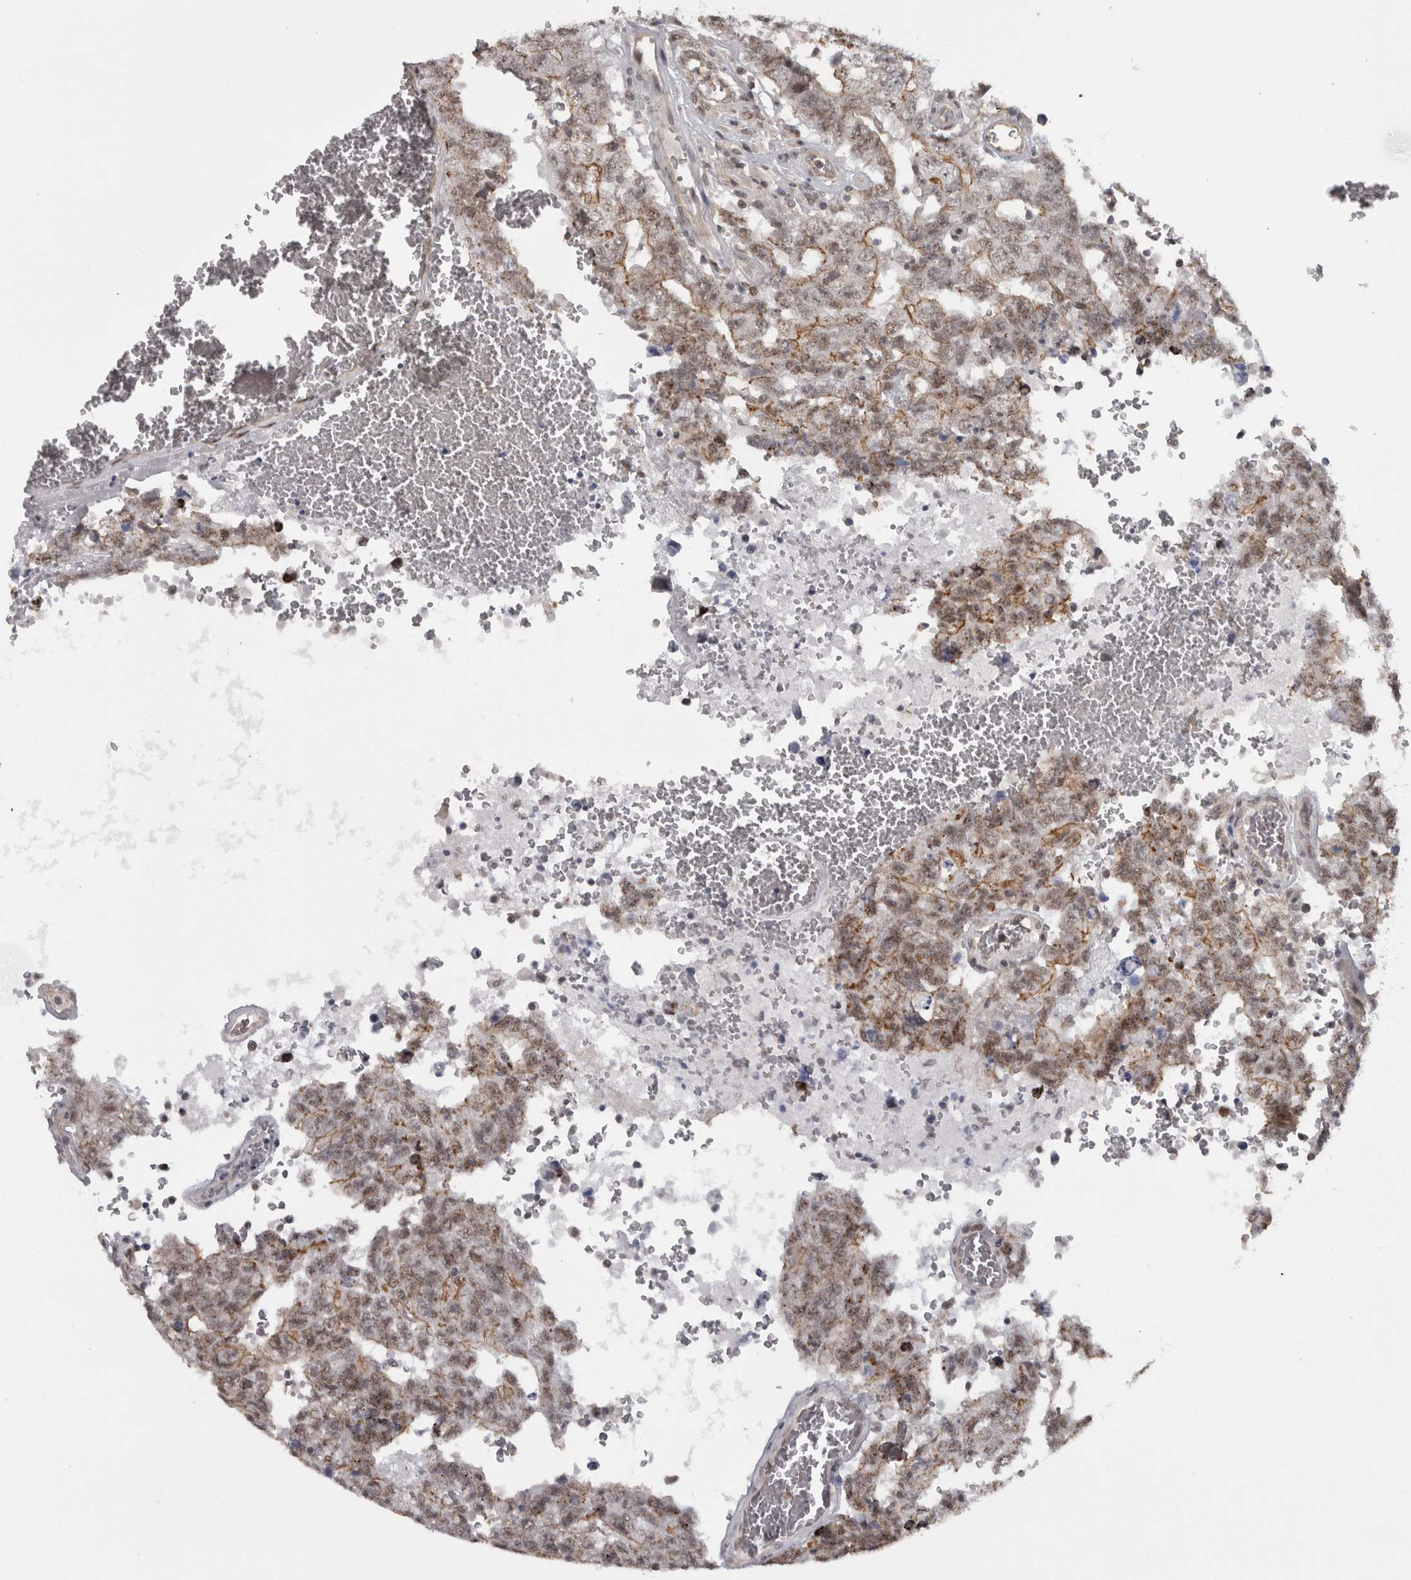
{"staining": {"intensity": "moderate", "quantity": ">75%", "location": "cytoplasmic/membranous,nuclear"}, "tissue": "testis cancer", "cell_type": "Tumor cells", "image_type": "cancer", "snomed": [{"axis": "morphology", "description": "Carcinoma, Embryonal, NOS"}, {"axis": "topography", "description": "Testis"}], "caption": "Testis cancer (embryonal carcinoma) stained with a protein marker shows moderate staining in tumor cells.", "gene": "PPP1R12B", "patient": {"sex": "male", "age": 26}}